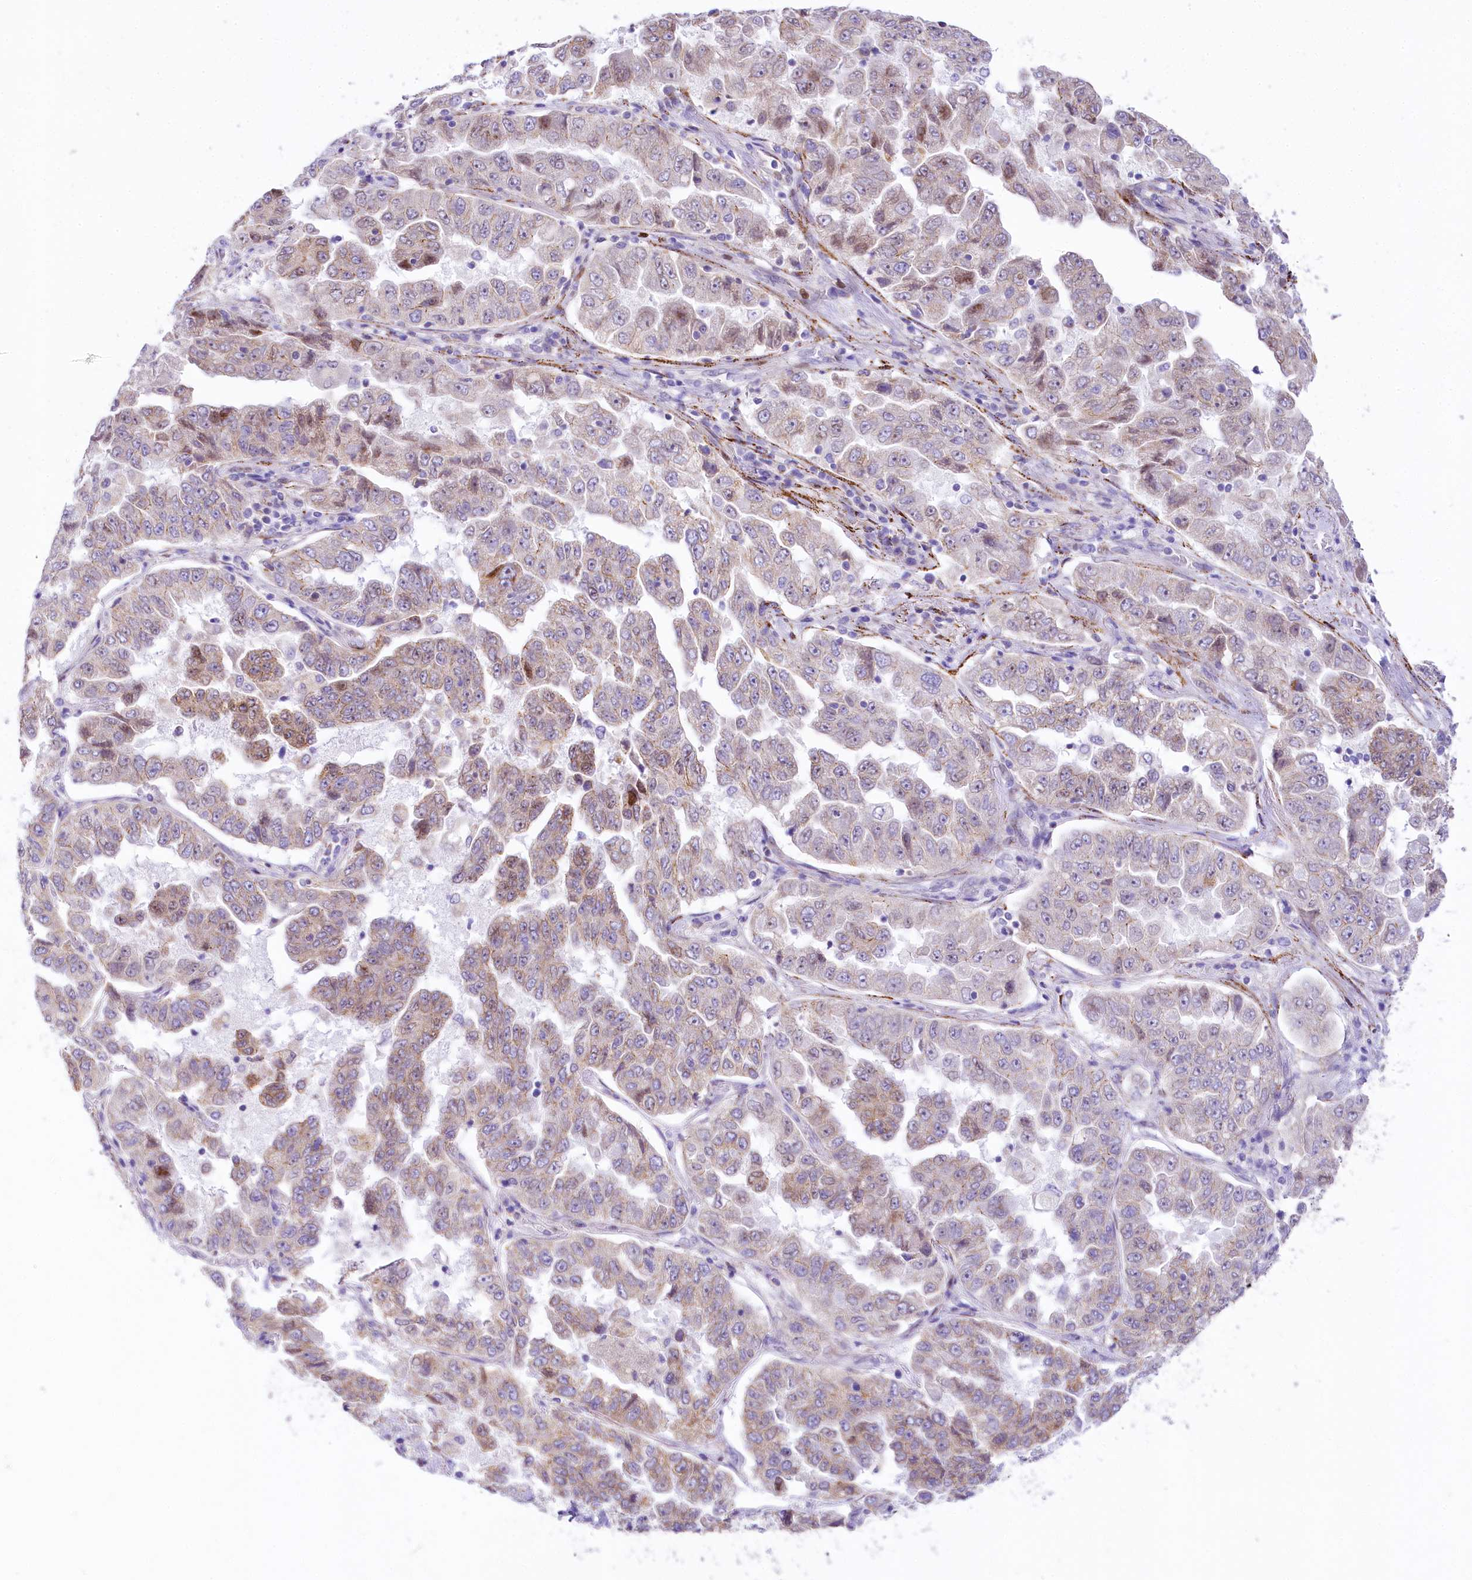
{"staining": {"intensity": "moderate", "quantity": "25%-75%", "location": "cytoplasmic/membranous"}, "tissue": "lung cancer", "cell_type": "Tumor cells", "image_type": "cancer", "snomed": [{"axis": "morphology", "description": "Adenocarcinoma, NOS"}, {"axis": "topography", "description": "Lung"}], "caption": "Immunohistochemistry (IHC) of lung cancer shows medium levels of moderate cytoplasmic/membranous expression in approximately 25%-75% of tumor cells. Using DAB (3,3'-diaminobenzidine) (brown) and hematoxylin (blue) stains, captured at high magnification using brightfield microscopy.", "gene": "PPIP5K2", "patient": {"sex": "female", "age": 51}}